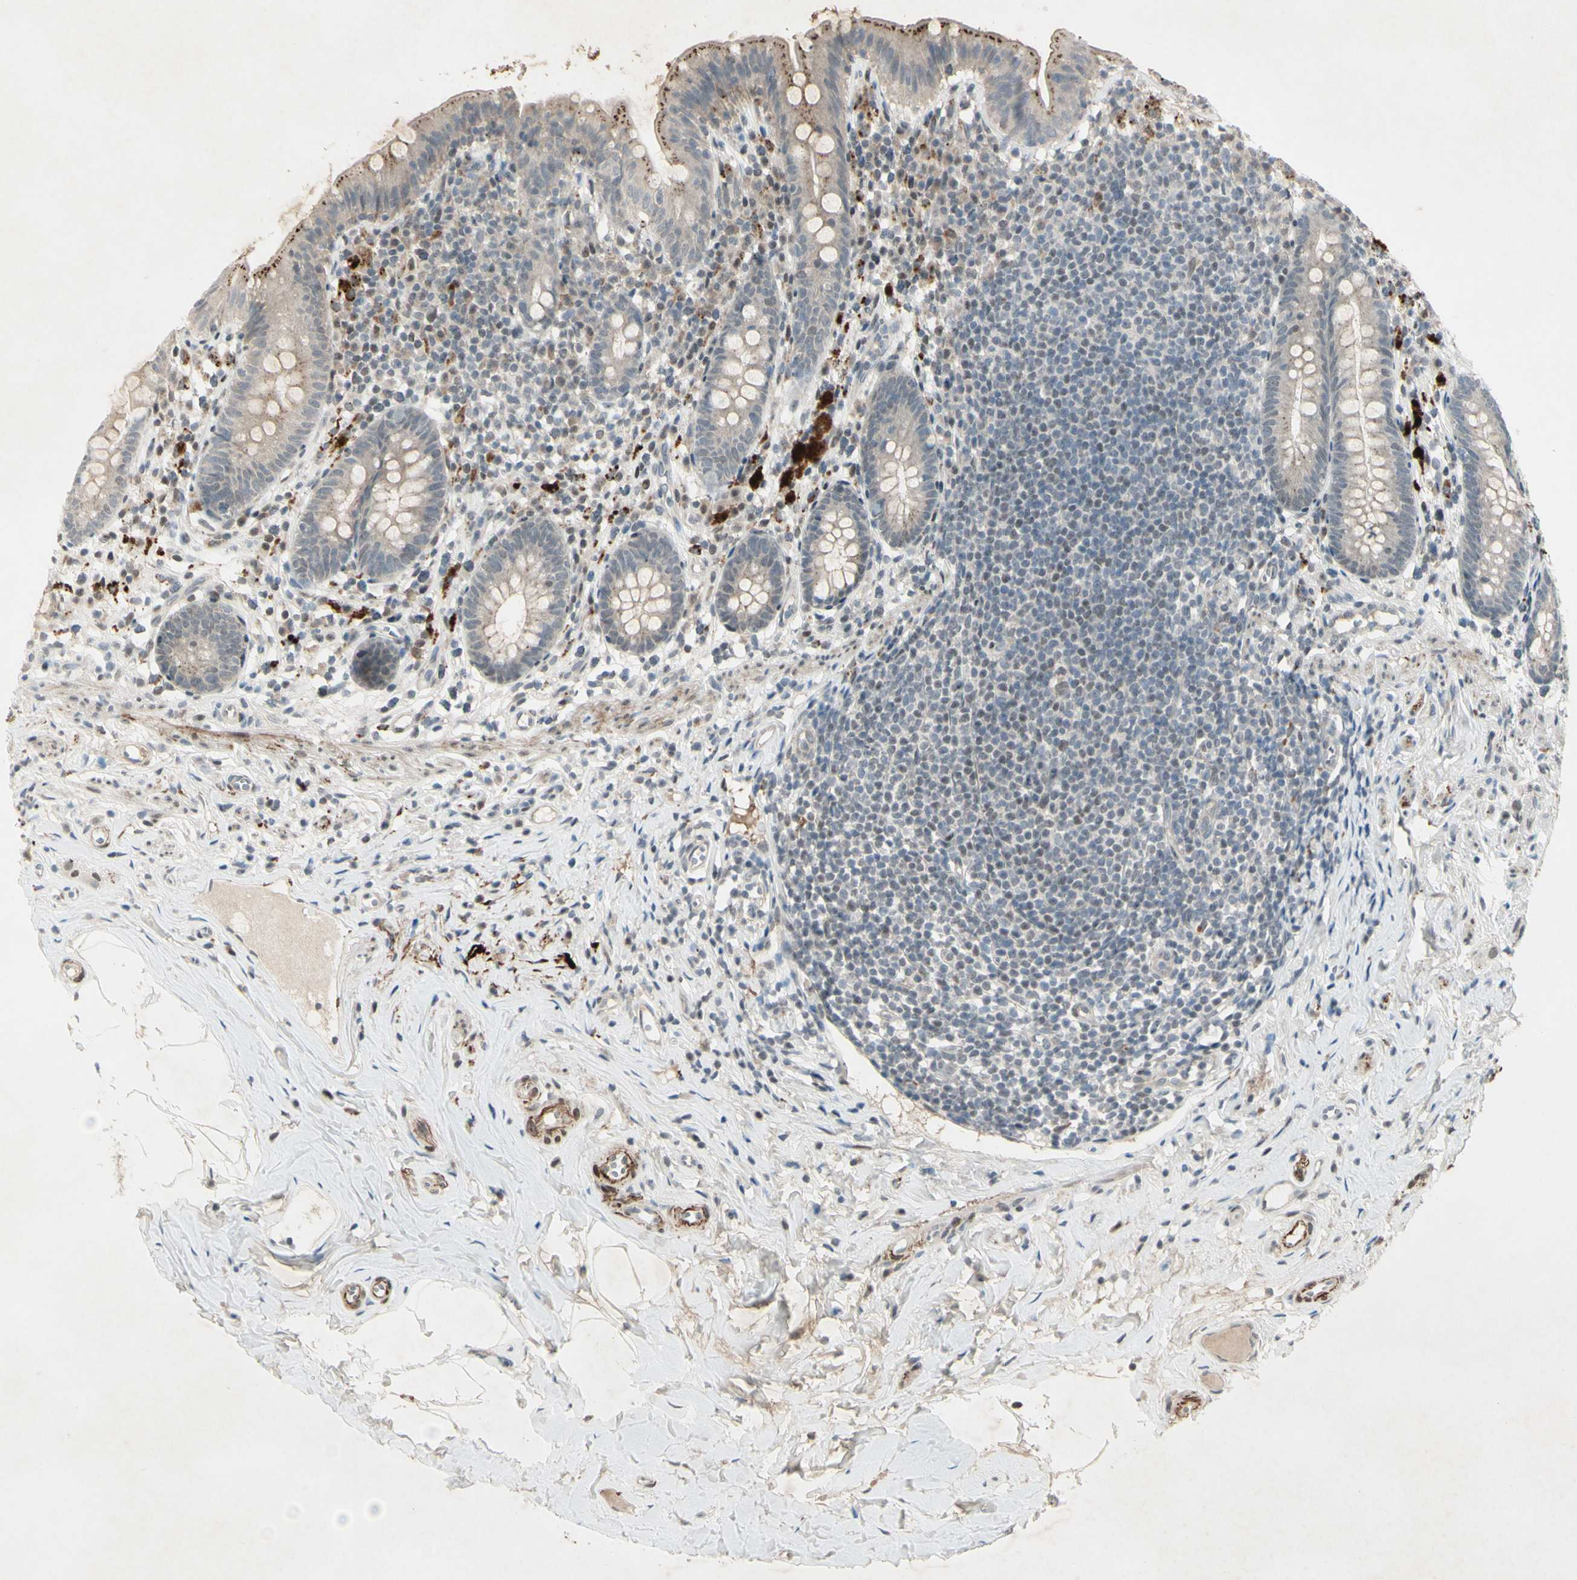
{"staining": {"intensity": "weak", "quantity": ">75%", "location": "cytoplasmic/membranous"}, "tissue": "appendix", "cell_type": "Glandular cells", "image_type": "normal", "snomed": [{"axis": "morphology", "description": "Normal tissue, NOS"}, {"axis": "topography", "description": "Appendix"}], "caption": "A photomicrograph showing weak cytoplasmic/membranous staining in approximately >75% of glandular cells in benign appendix, as visualized by brown immunohistochemical staining.", "gene": "FGFR2", "patient": {"sex": "male", "age": 52}}